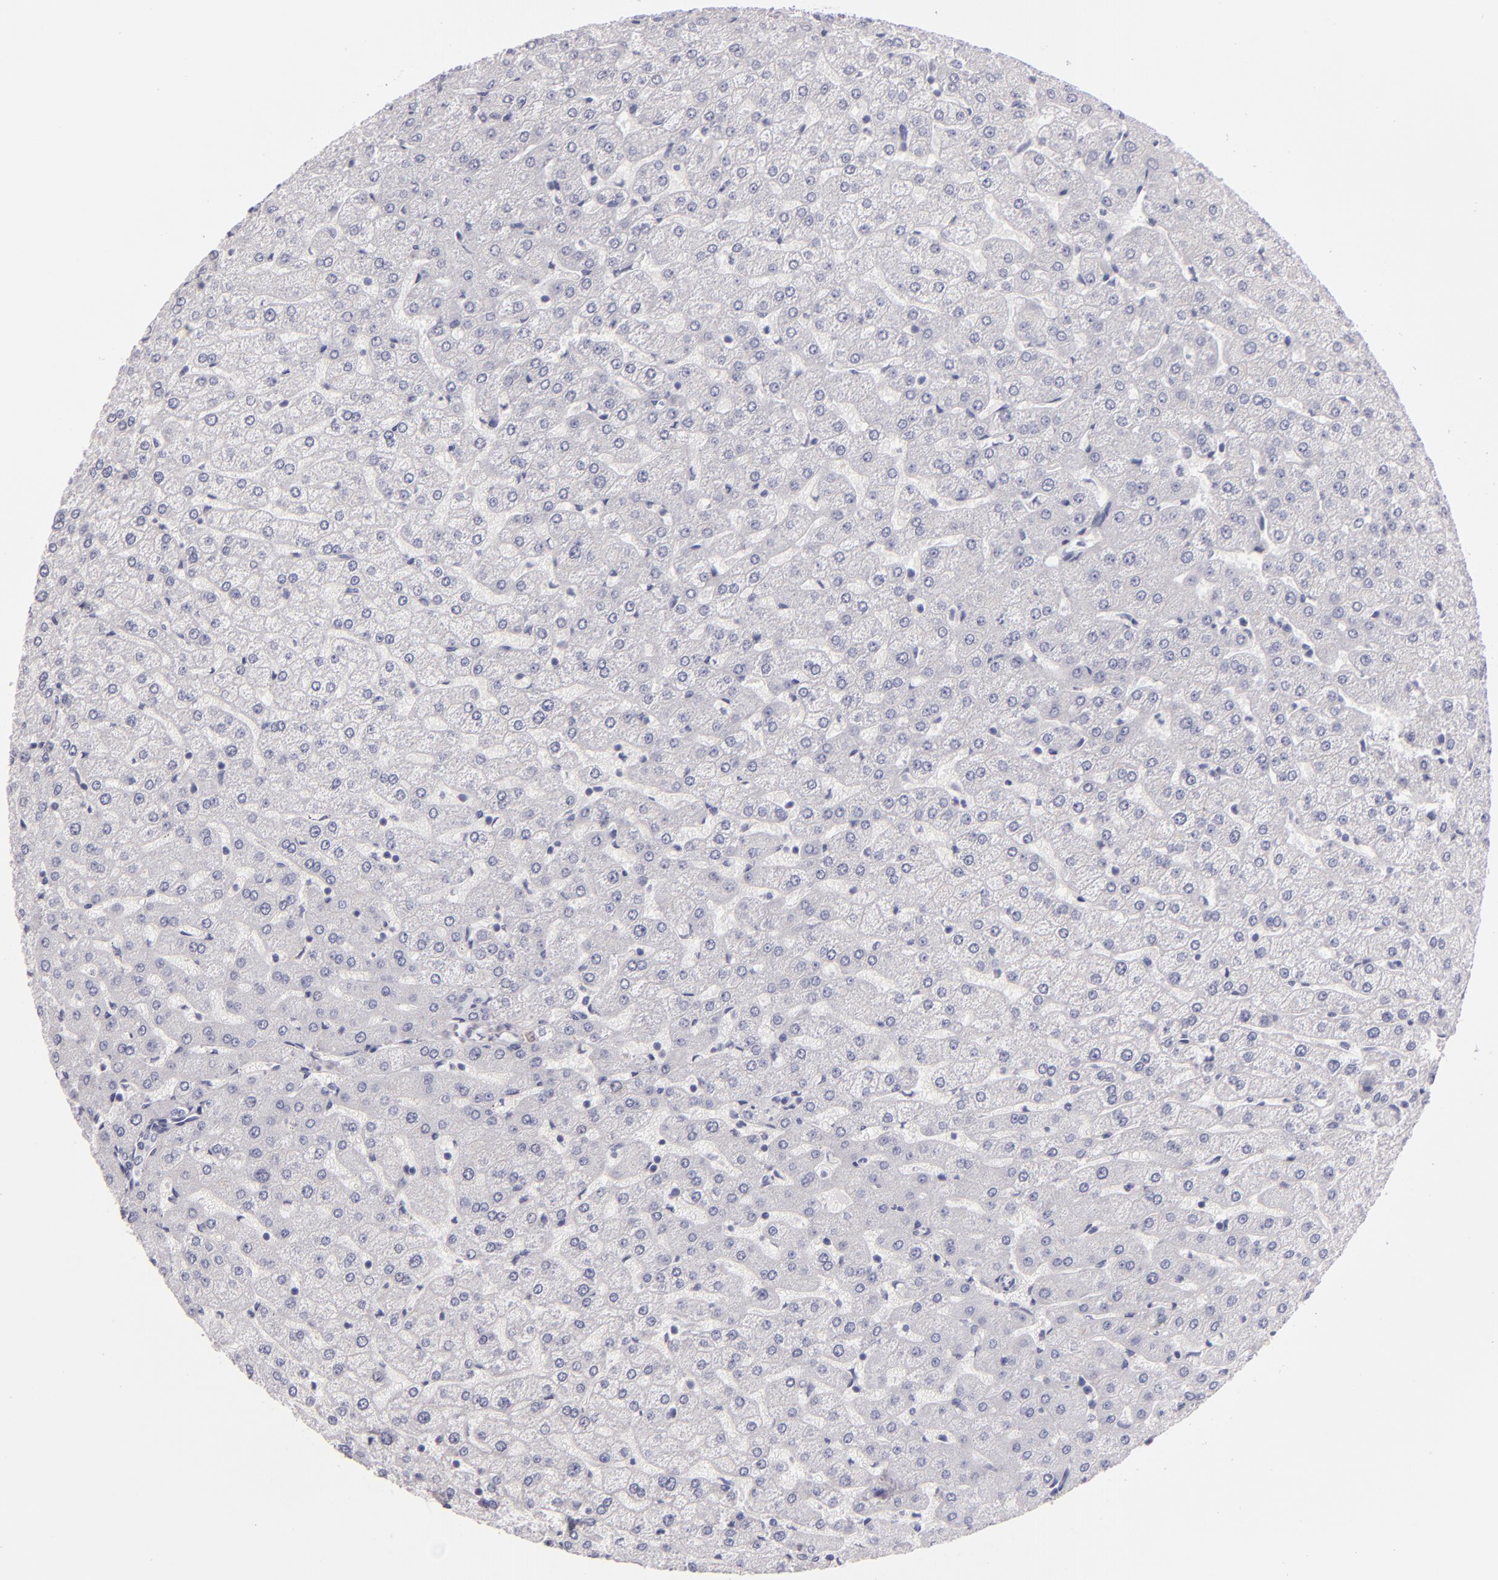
{"staining": {"intensity": "negative", "quantity": "none", "location": "none"}, "tissue": "liver", "cell_type": "Cholangiocytes", "image_type": "normal", "snomed": [{"axis": "morphology", "description": "Normal tissue, NOS"}, {"axis": "morphology", "description": "Fibrosis, NOS"}, {"axis": "topography", "description": "Liver"}], "caption": "Immunohistochemistry image of unremarkable liver stained for a protein (brown), which displays no positivity in cholangiocytes.", "gene": "F13A1", "patient": {"sex": "female", "age": 29}}